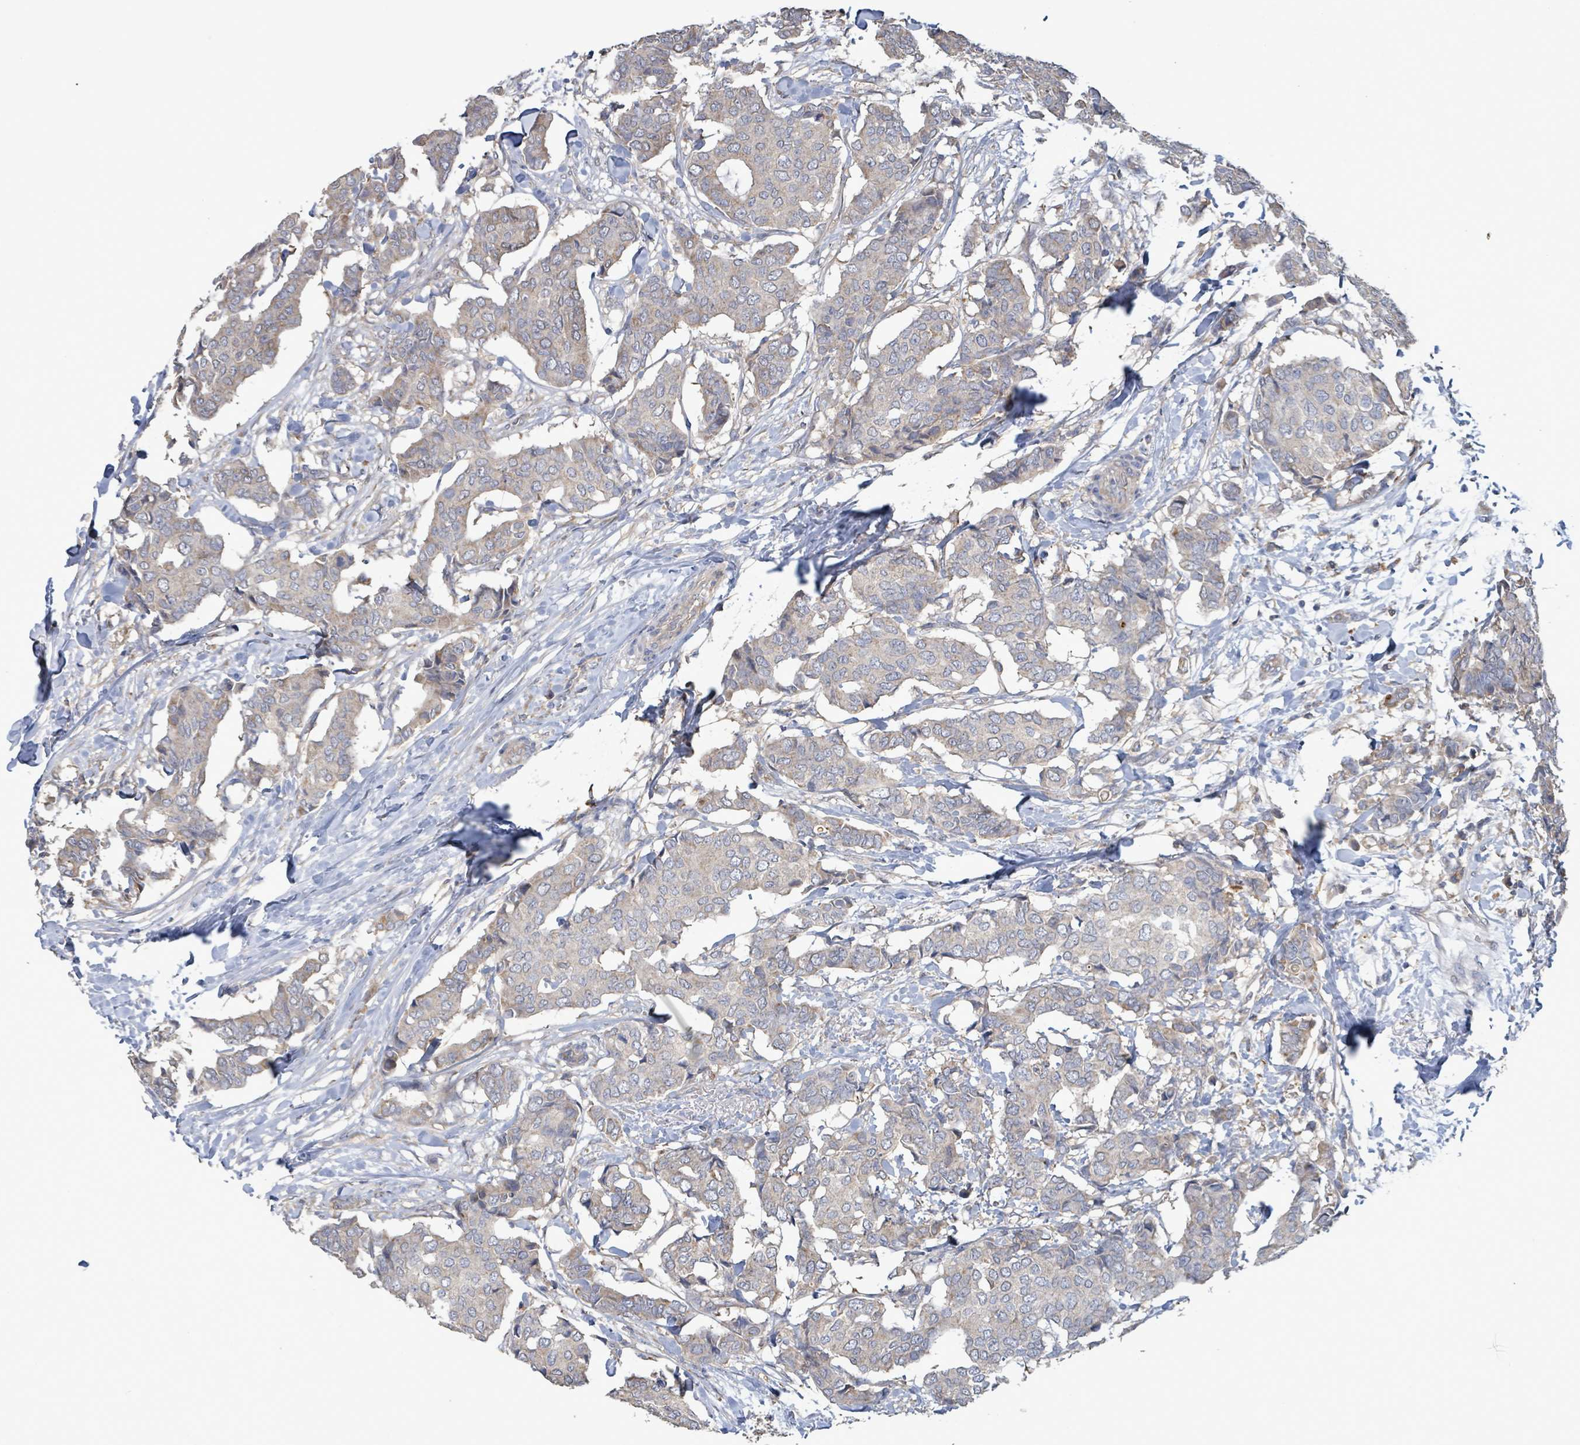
{"staining": {"intensity": "weak", "quantity": "<25%", "location": "cytoplasmic/membranous"}, "tissue": "breast cancer", "cell_type": "Tumor cells", "image_type": "cancer", "snomed": [{"axis": "morphology", "description": "Duct carcinoma"}, {"axis": "topography", "description": "Breast"}], "caption": "Breast cancer (invasive ductal carcinoma) stained for a protein using IHC shows no staining tumor cells.", "gene": "PLAAT1", "patient": {"sex": "female", "age": 75}}